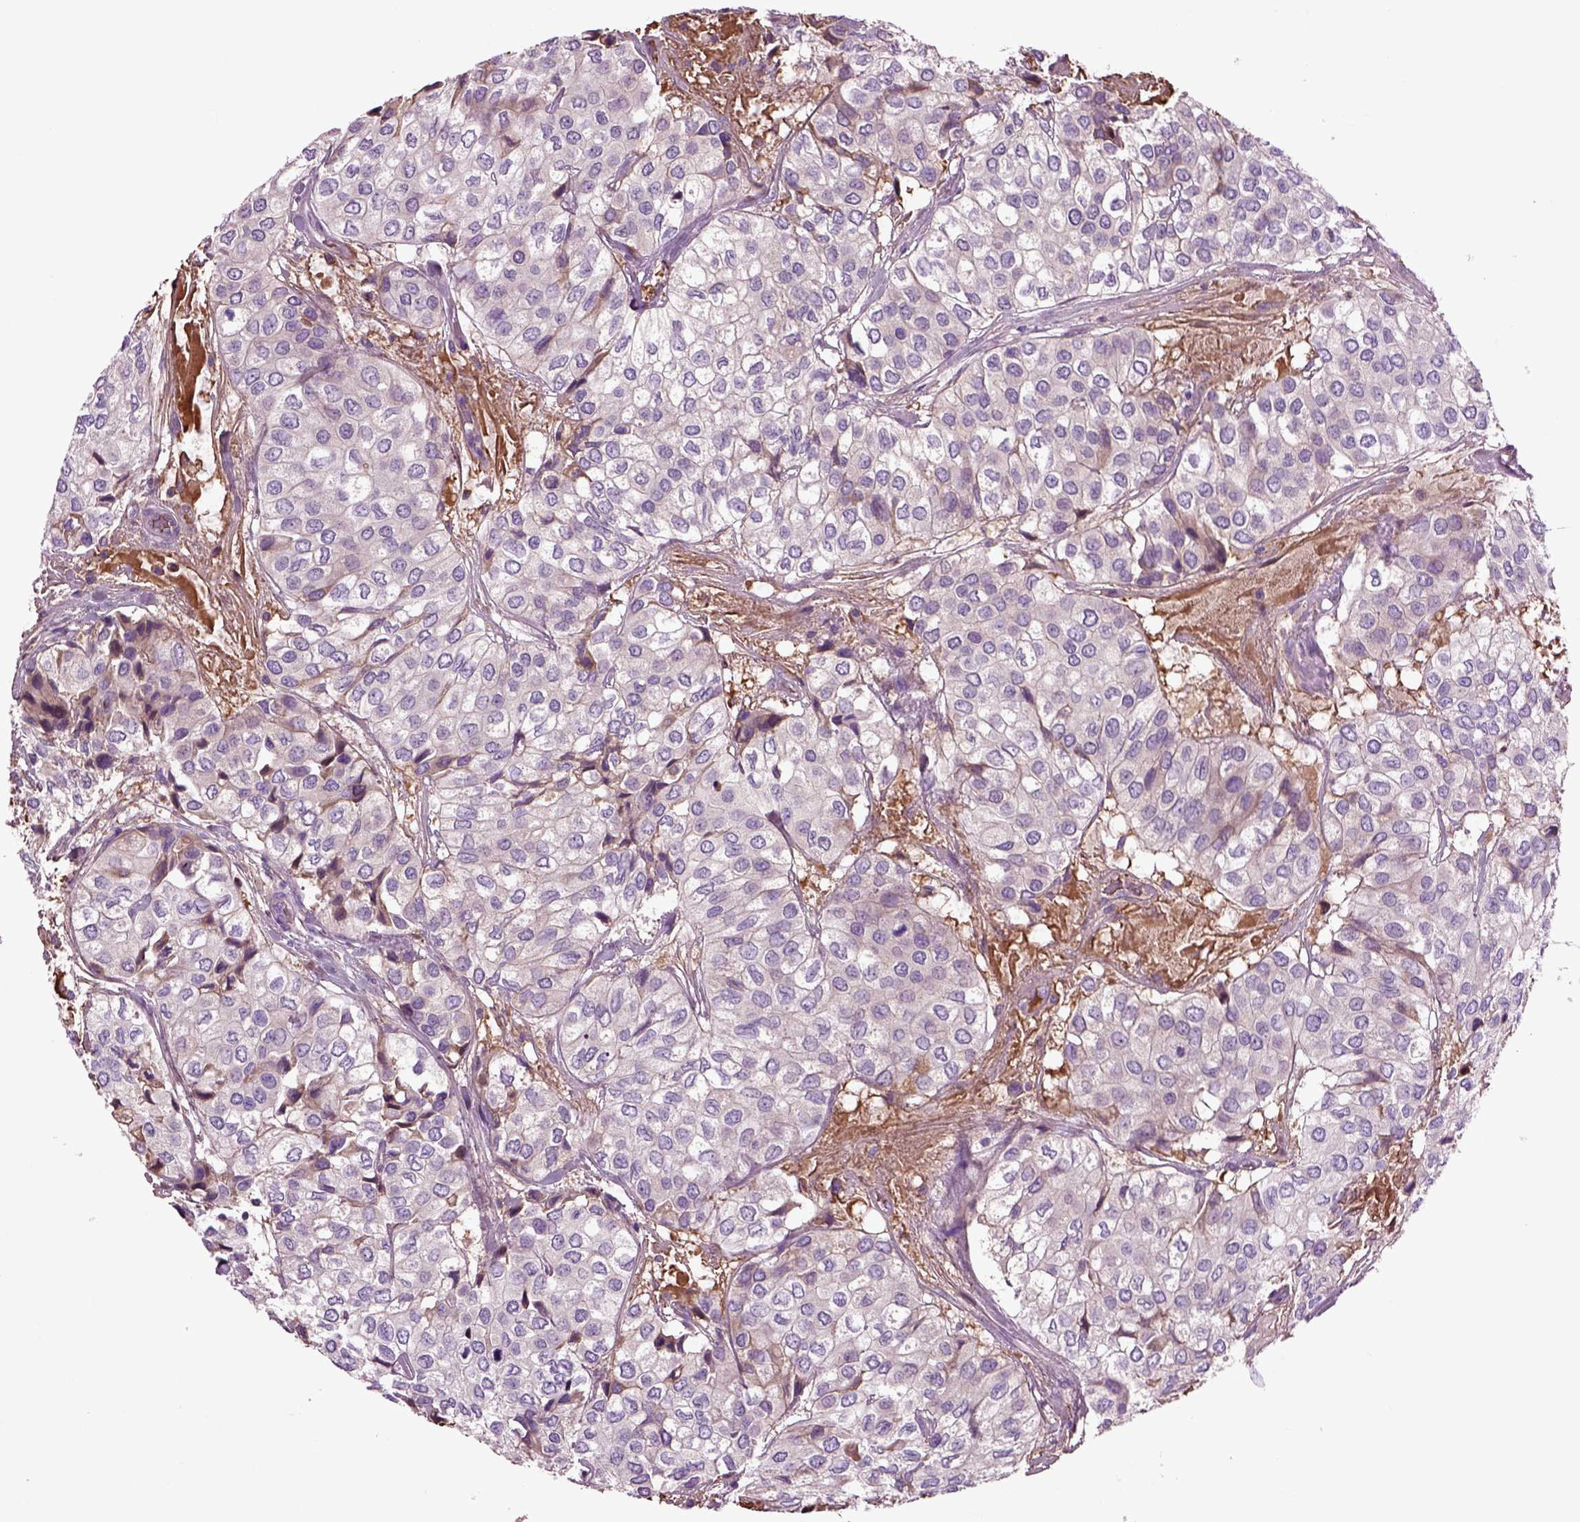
{"staining": {"intensity": "negative", "quantity": "none", "location": "none"}, "tissue": "urothelial cancer", "cell_type": "Tumor cells", "image_type": "cancer", "snomed": [{"axis": "morphology", "description": "Urothelial carcinoma, High grade"}, {"axis": "topography", "description": "Urinary bladder"}], "caption": "Tumor cells are negative for brown protein staining in urothelial cancer. (DAB (3,3'-diaminobenzidine) immunohistochemistry (IHC) with hematoxylin counter stain).", "gene": "SPON1", "patient": {"sex": "male", "age": 73}}